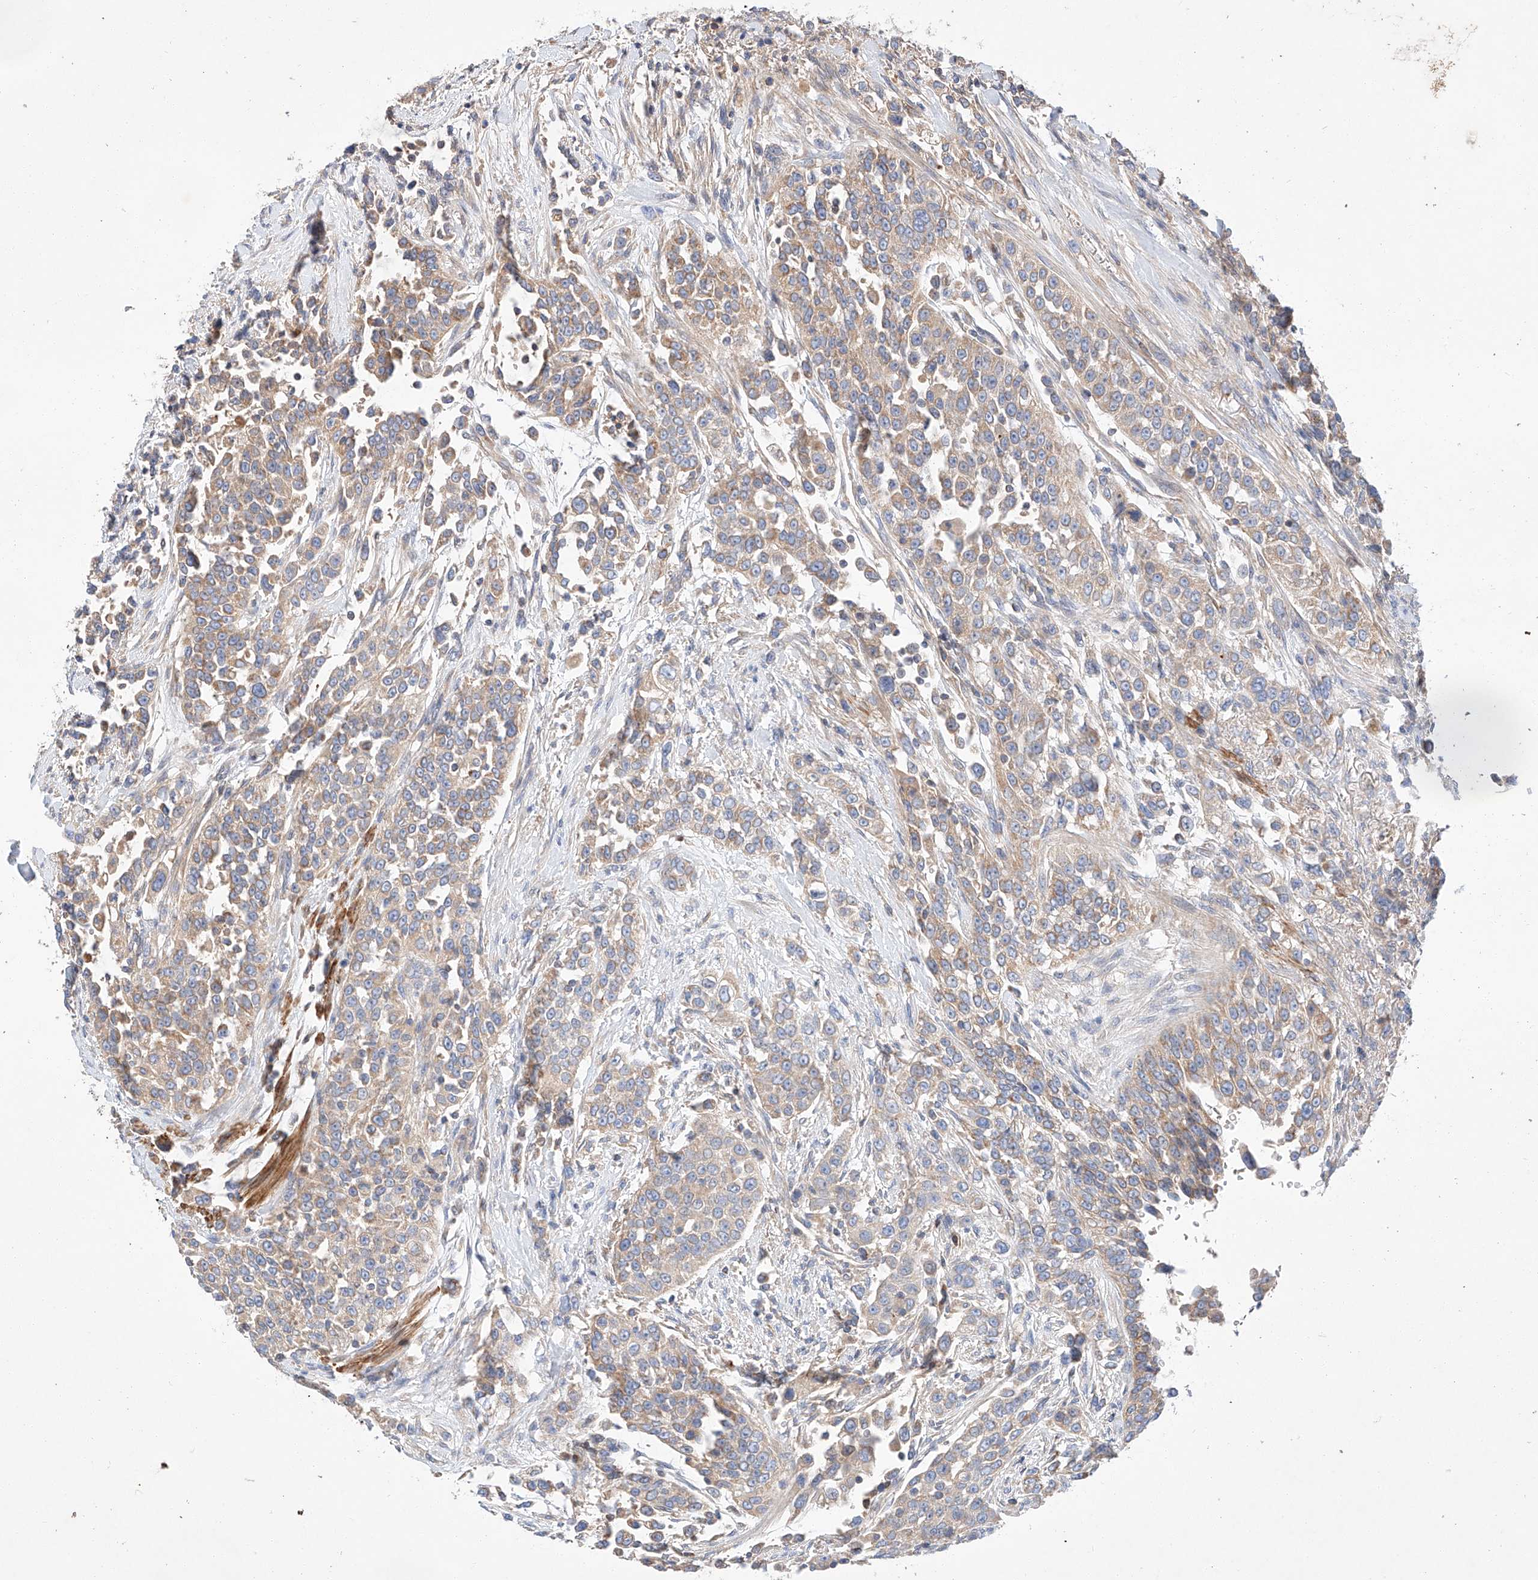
{"staining": {"intensity": "moderate", "quantity": ">75%", "location": "cytoplasmic/membranous"}, "tissue": "urothelial cancer", "cell_type": "Tumor cells", "image_type": "cancer", "snomed": [{"axis": "morphology", "description": "Urothelial carcinoma, High grade"}, {"axis": "topography", "description": "Urinary bladder"}], "caption": "A high-resolution histopathology image shows immunohistochemistry (IHC) staining of high-grade urothelial carcinoma, which displays moderate cytoplasmic/membranous expression in approximately >75% of tumor cells.", "gene": "C6orf118", "patient": {"sex": "female", "age": 80}}